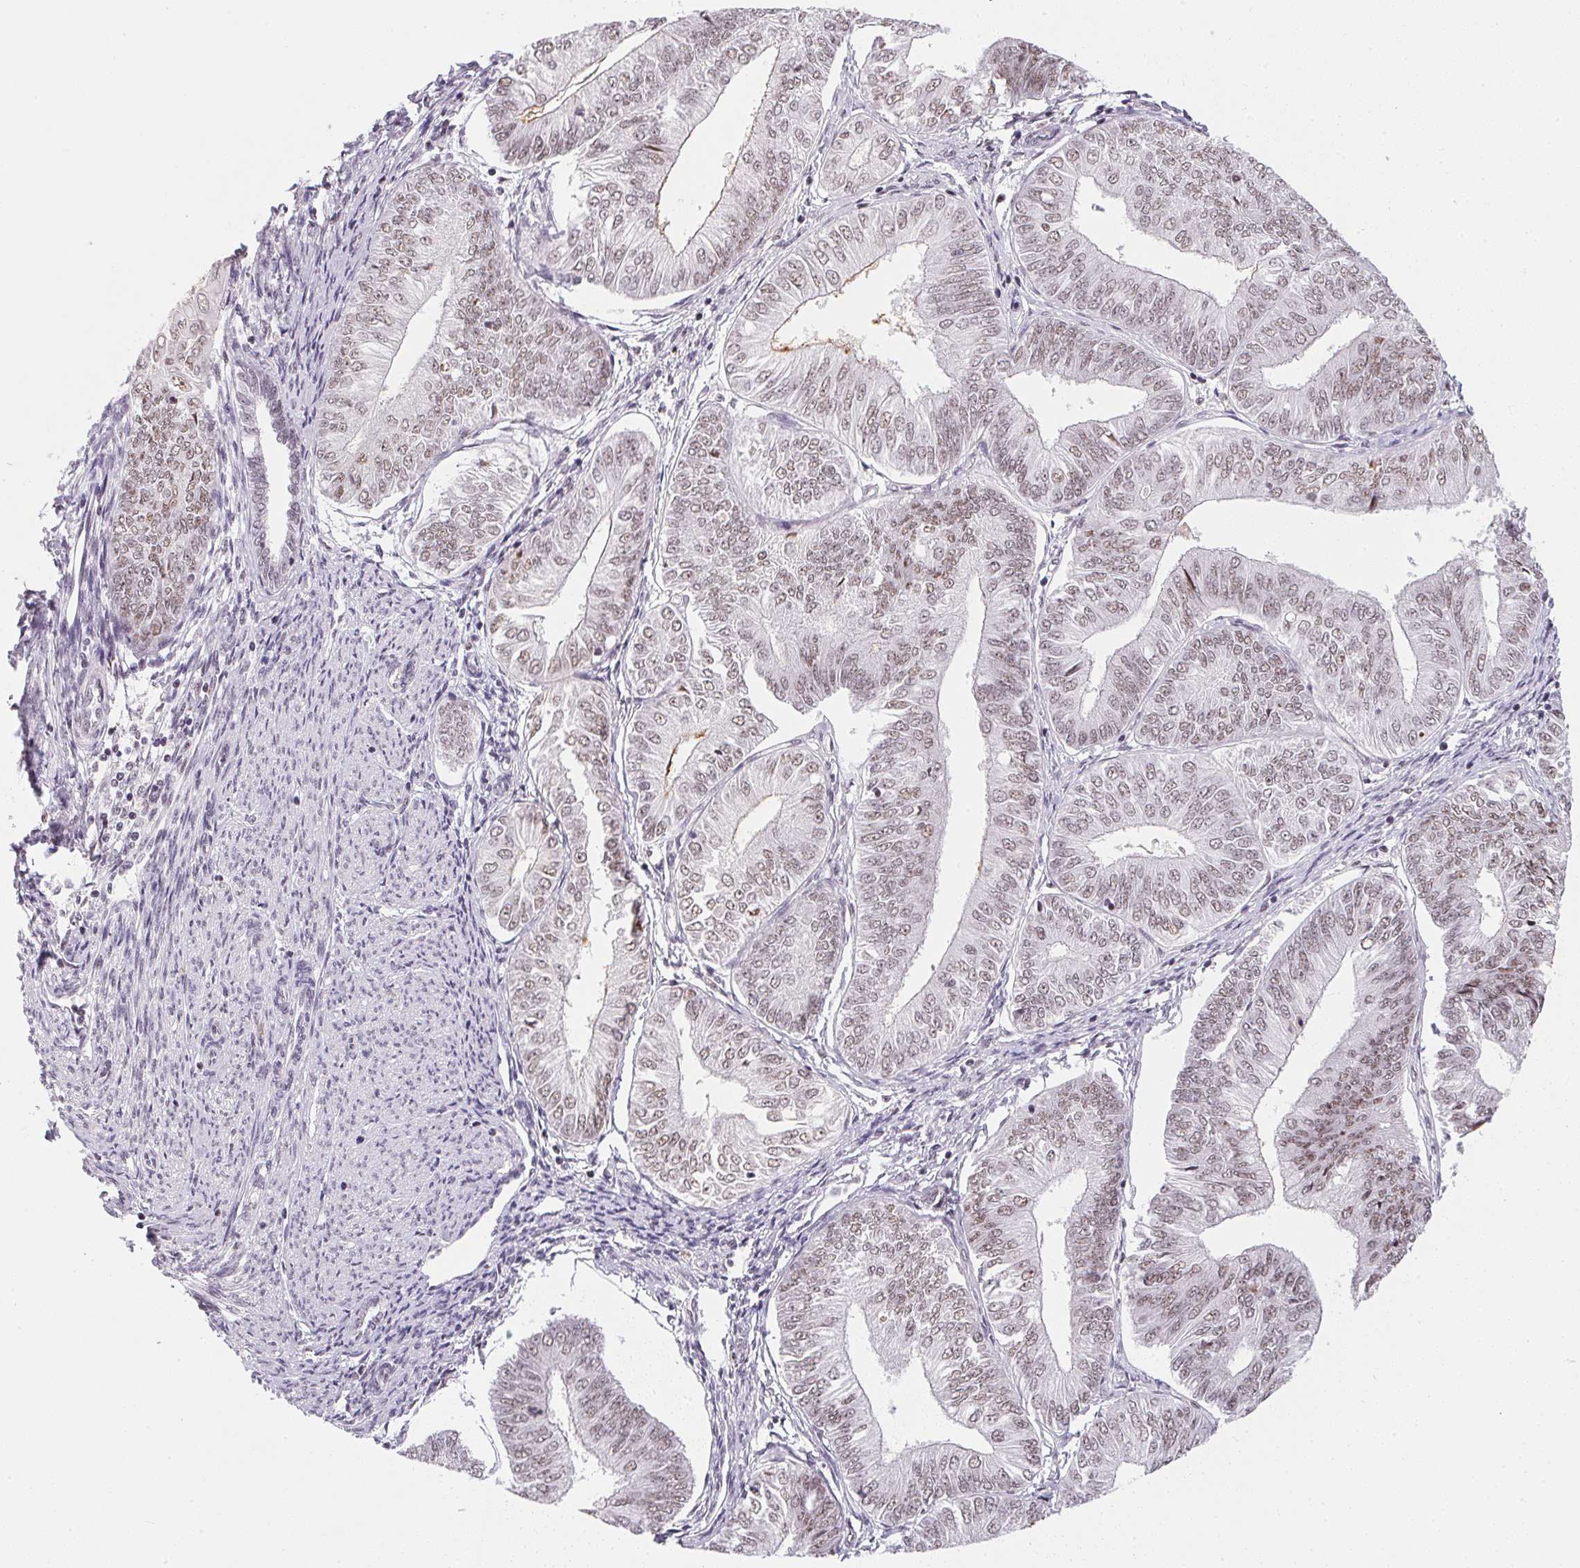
{"staining": {"intensity": "weak", "quantity": ">75%", "location": "nuclear"}, "tissue": "endometrial cancer", "cell_type": "Tumor cells", "image_type": "cancer", "snomed": [{"axis": "morphology", "description": "Adenocarcinoma, NOS"}, {"axis": "topography", "description": "Endometrium"}], "caption": "Weak nuclear positivity is present in about >75% of tumor cells in endometrial cancer (adenocarcinoma). (Stains: DAB in brown, nuclei in blue, Microscopy: brightfield microscopy at high magnification).", "gene": "SRSF7", "patient": {"sex": "female", "age": 58}}